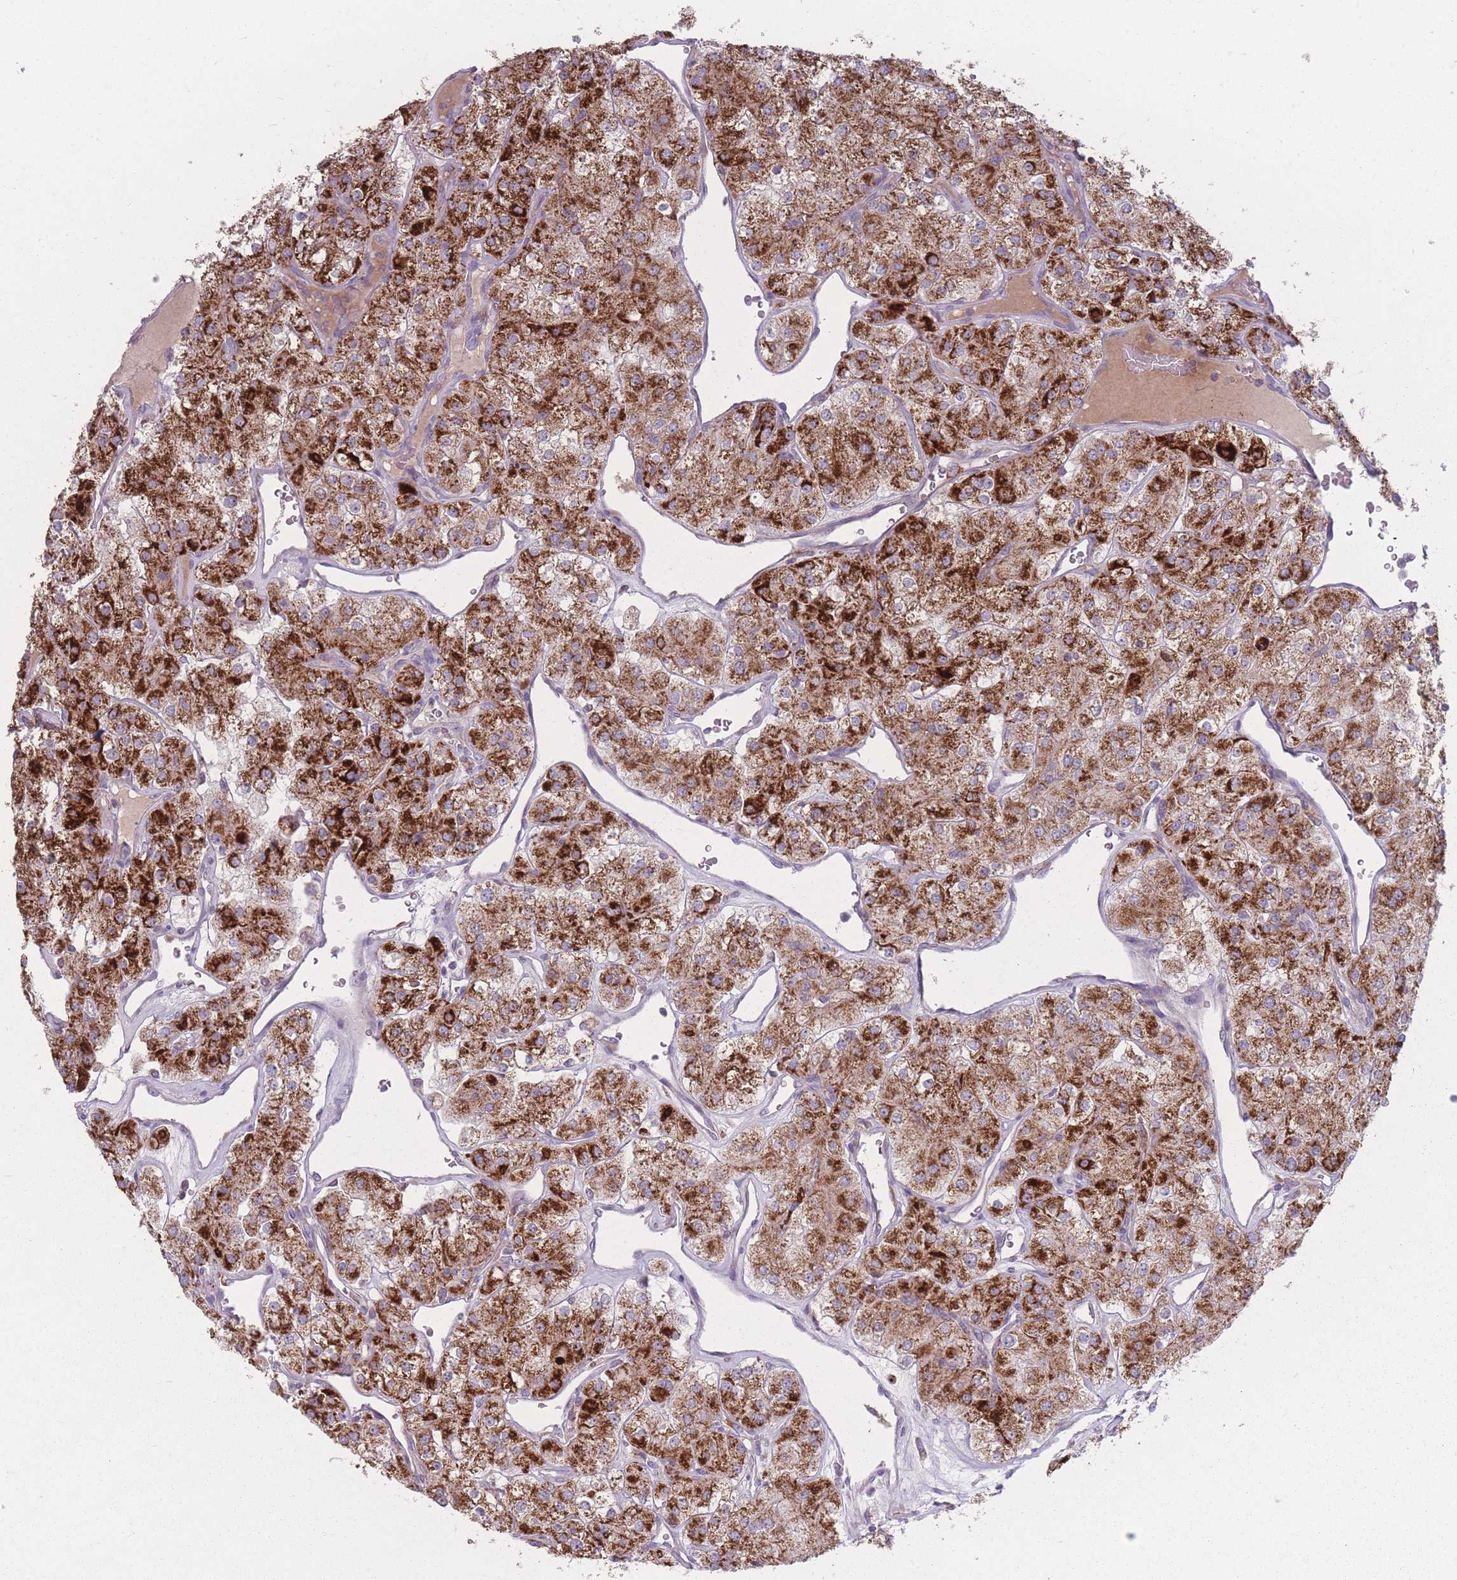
{"staining": {"intensity": "strong", "quantity": ">75%", "location": "cytoplasmic/membranous"}, "tissue": "renal cancer", "cell_type": "Tumor cells", "image_type": "cancer", "snomed": [{"axis": "morphology", "description": "Adenocarcinoma, NOS"}, {"axis": "topography", "description": "Kidney"}], "caption": "Immunohistochemical staining of renal adenocarcinoma demonstrates high levels of strong cytoplasmic/membranous positivity in approximately >75% of tumor cells.", "gene": "PEX11B", "patient": {"sex": "male", "age": 77}}